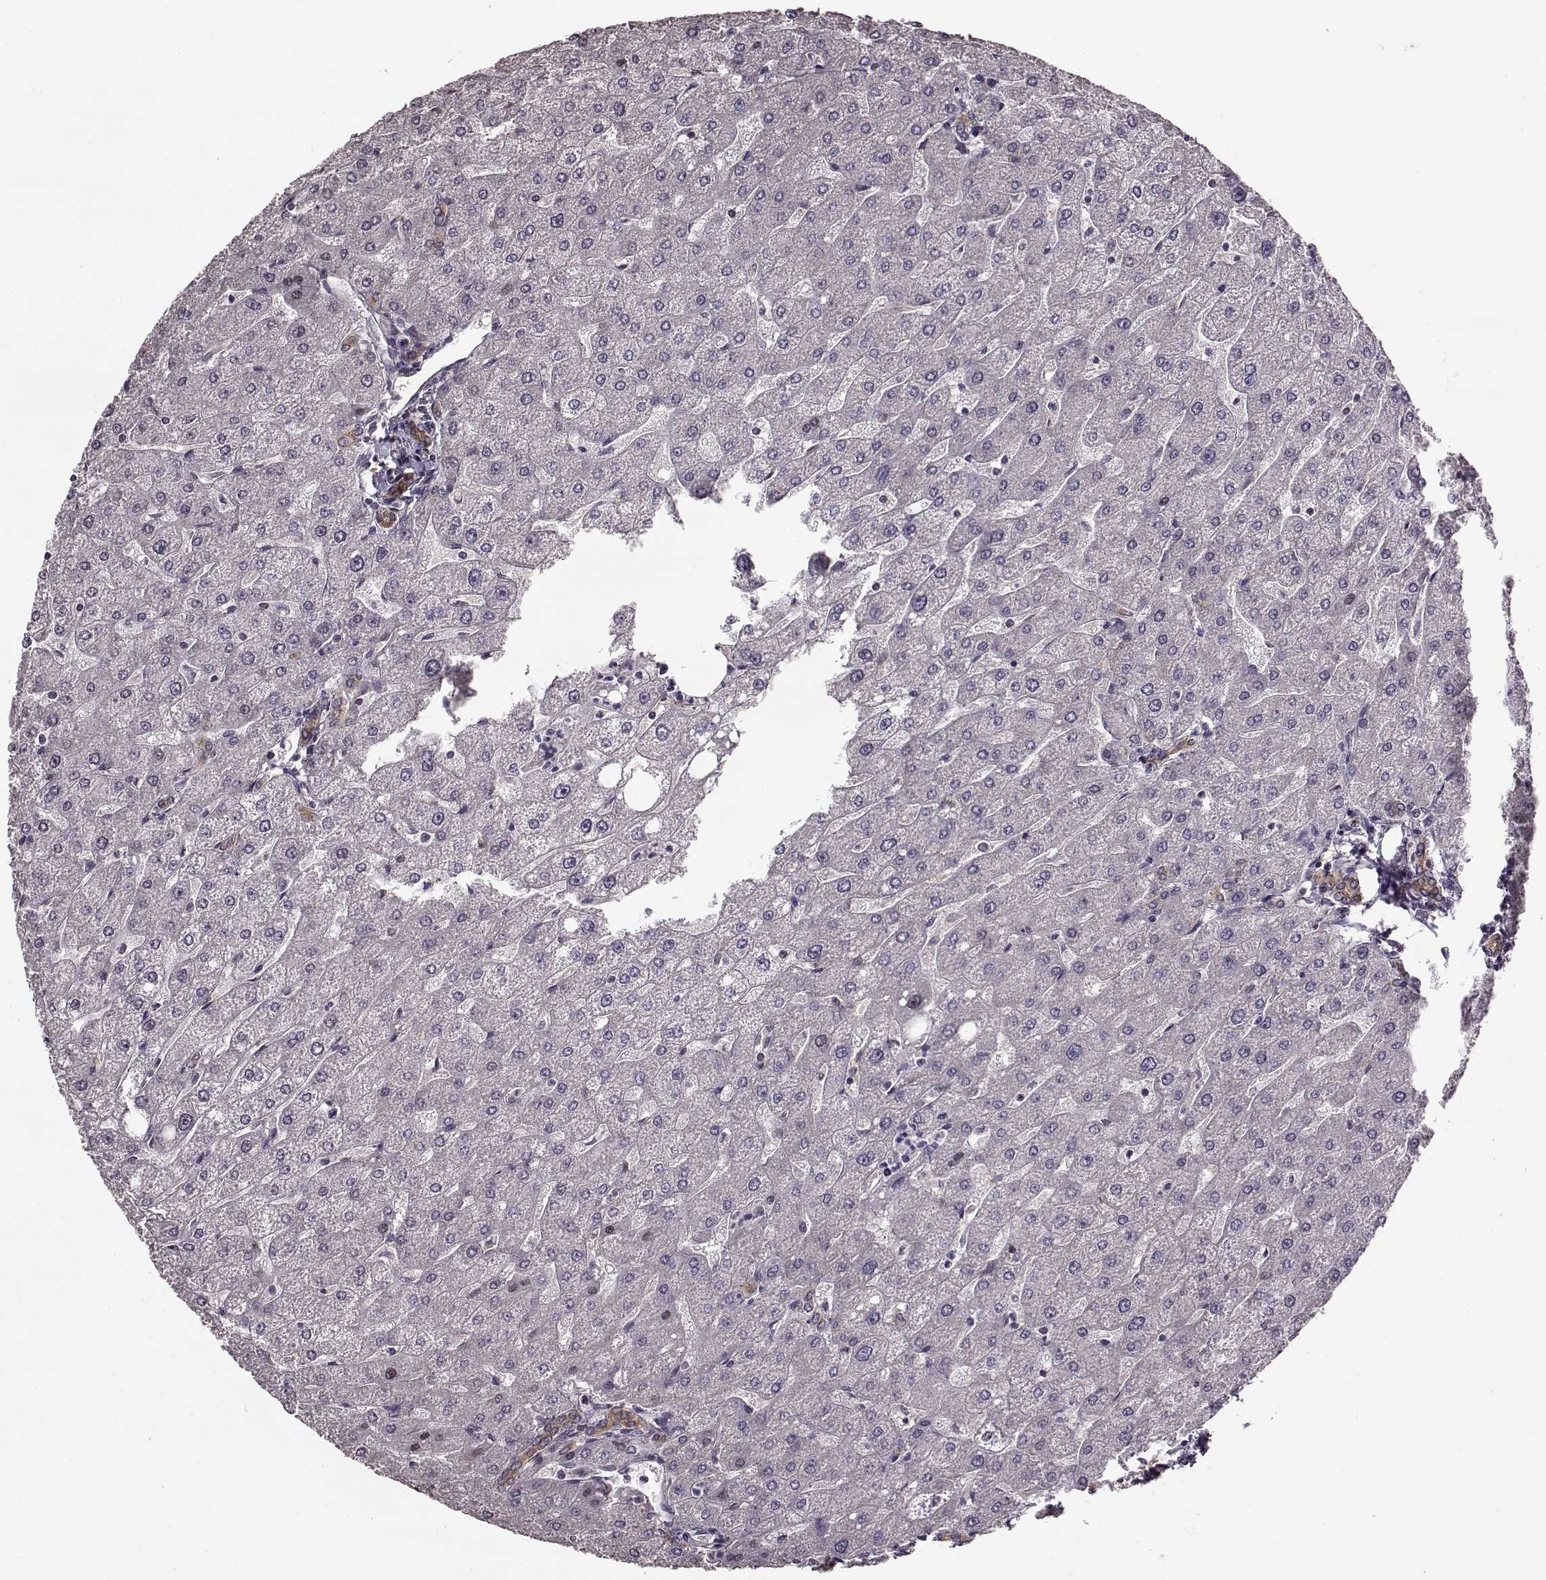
{"staining": {"intensity": "weak", "quantity": ">75%", "location": "cytoplasmic/membranous"}, "tissue": "liver", "cell_type": "Cholangiocytes", "image_type": "normal", "snomed": [{"axis": "morphology", "description": "Normal tissue, NOS"}, {"axis": "topography", "description": "Liver"}], "caption": "The histopathology image demonstrates immunohistochemical staining of normal liver. There is weak cytoplasmic/membranous staining is seen in approximately >75% of cholangiocytes. The protein of interest is shown in brown color, while the nuclei are stained blue.", "gene": "FTO", "patient": {"sex": "male", "age": 67}}